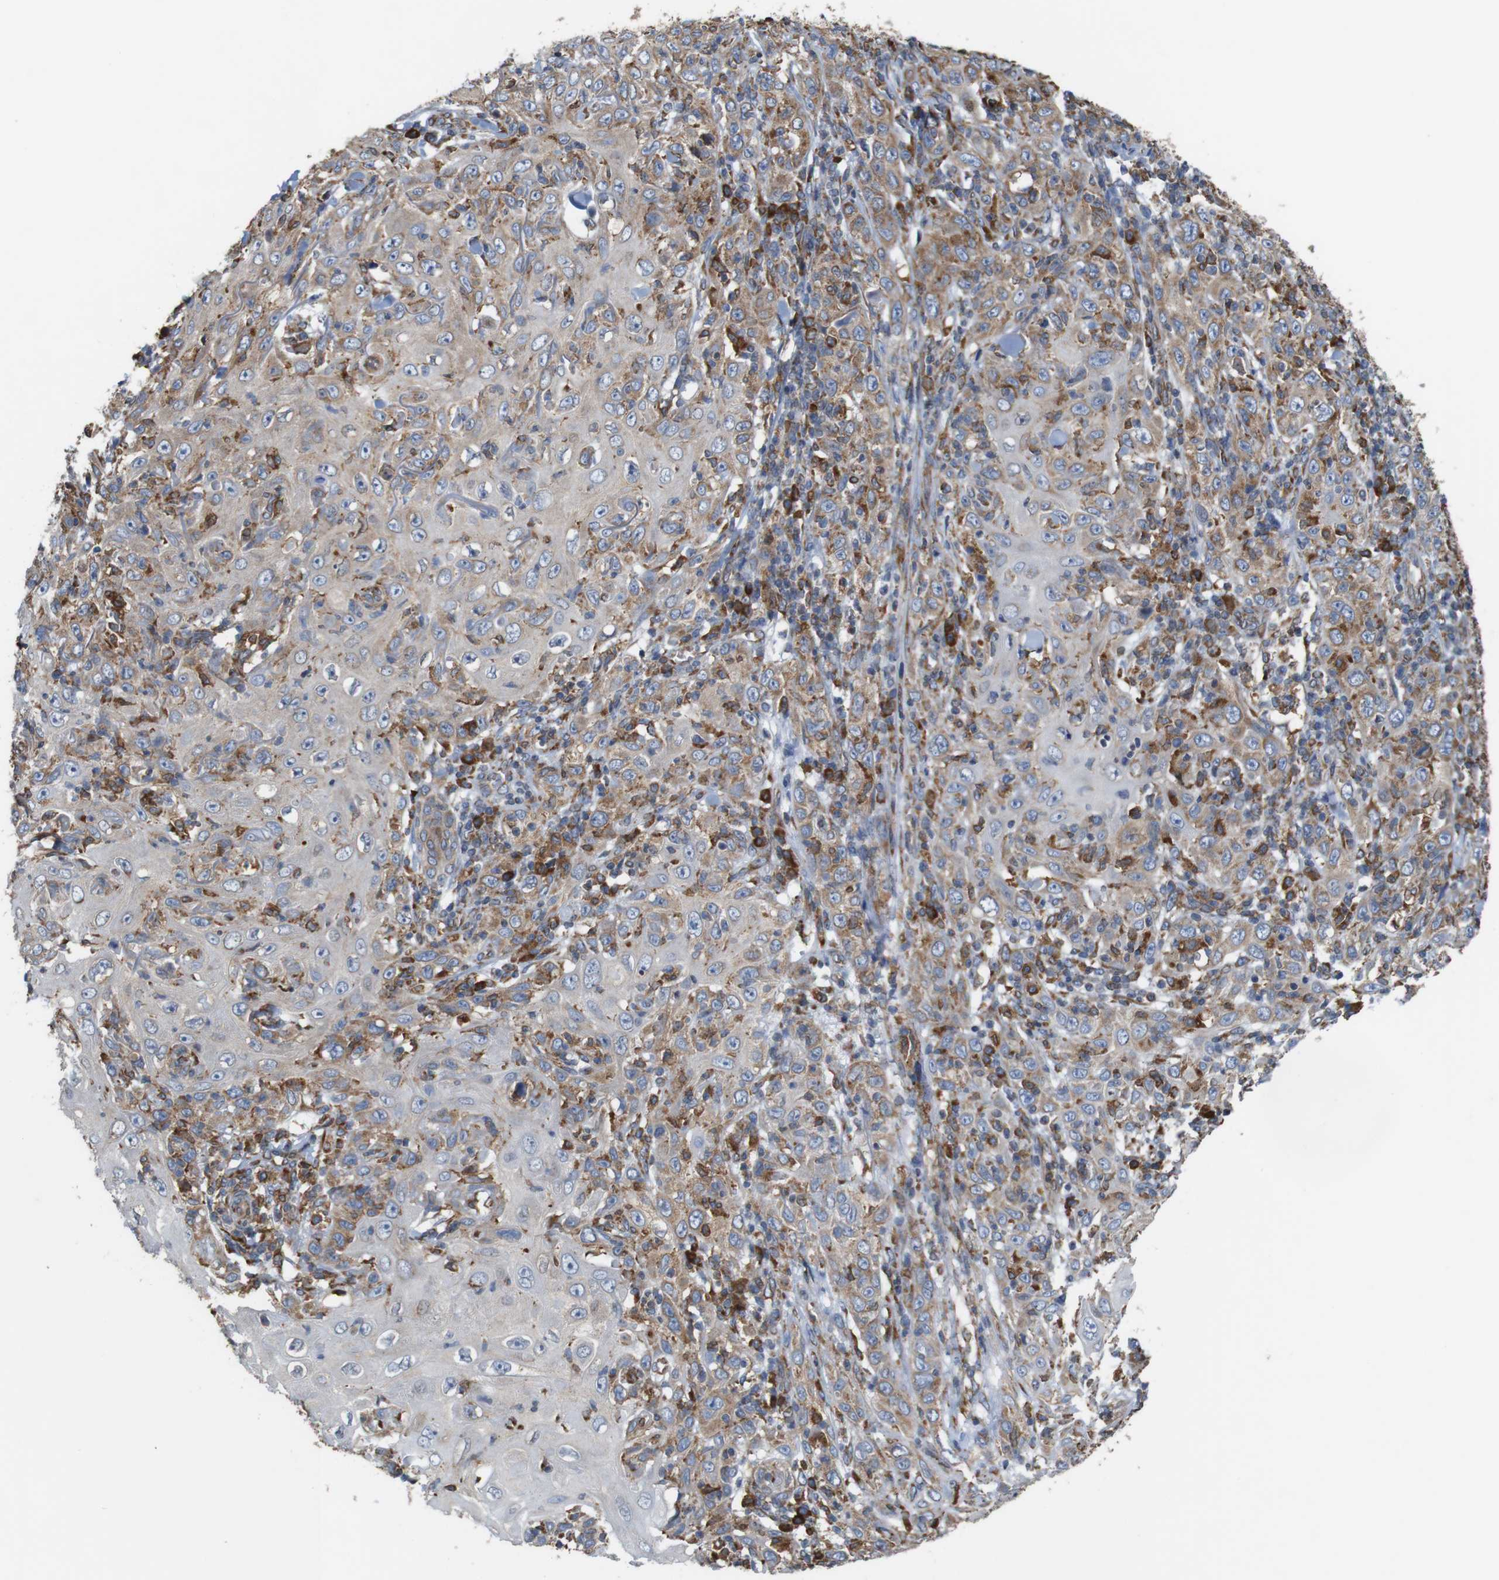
{"staining": {"intensity": "moderate", "quantity": "<25%", "location": "cytoplasmic/membranous"}, "tissue": "skin cancer", "cell_type": "Tumor cells", "image_type": "cancer", "snomed": [{"axis": "morphology", "description": "Squamous cell carcinoma, NOS"}, {"axis": "topography", "description": "Skin"}], "caption": "Immunohistochemical staining of human squamous cell carcinoma (skin) exhibits low levels of moderate cytoplasmic/membranous staining in approximately <25% of tumor cells.", "gene": "UGGT1", "patient": {"sex": "female", "age": 88}}